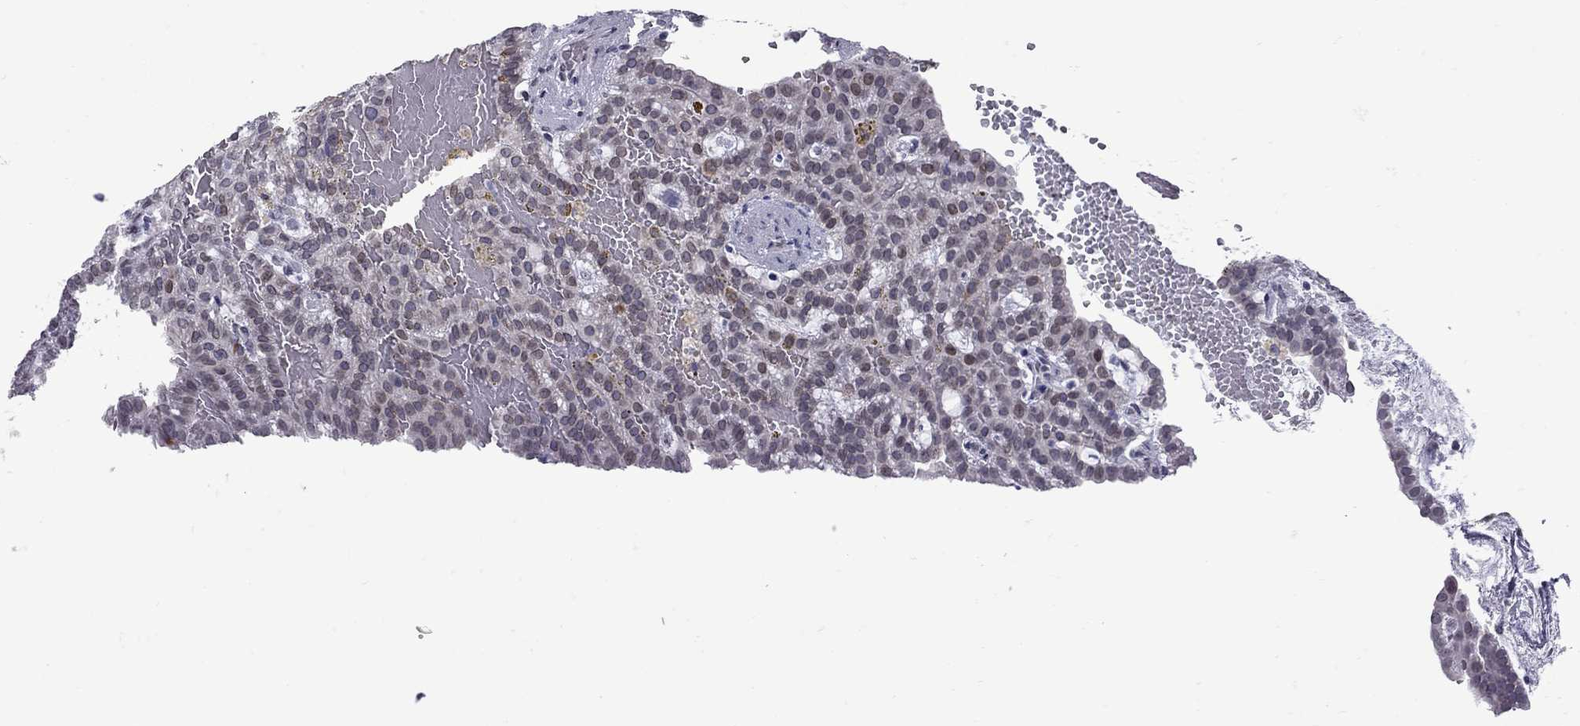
{"staining": {"intensity": "weak", "quantity": "<25%", "location": "nuclear"}, "tissue": "renal cancer", "cell_type": "Tumor cells", "image_type": "cancer", "snomed": [{"axis": "morphology", "description": "Adenocarcinoma, NOS"}, {"axis": "topography", "description": "Kidney"}], "caption": "Immunohistochemistry (IHC) photomicrograph of human renal adenocarcinoma stained for a protein (brown), which shows no staining in tumor cells.", "gene": "CLTCL1", "patient": {"sex": "male", "age": 63}}